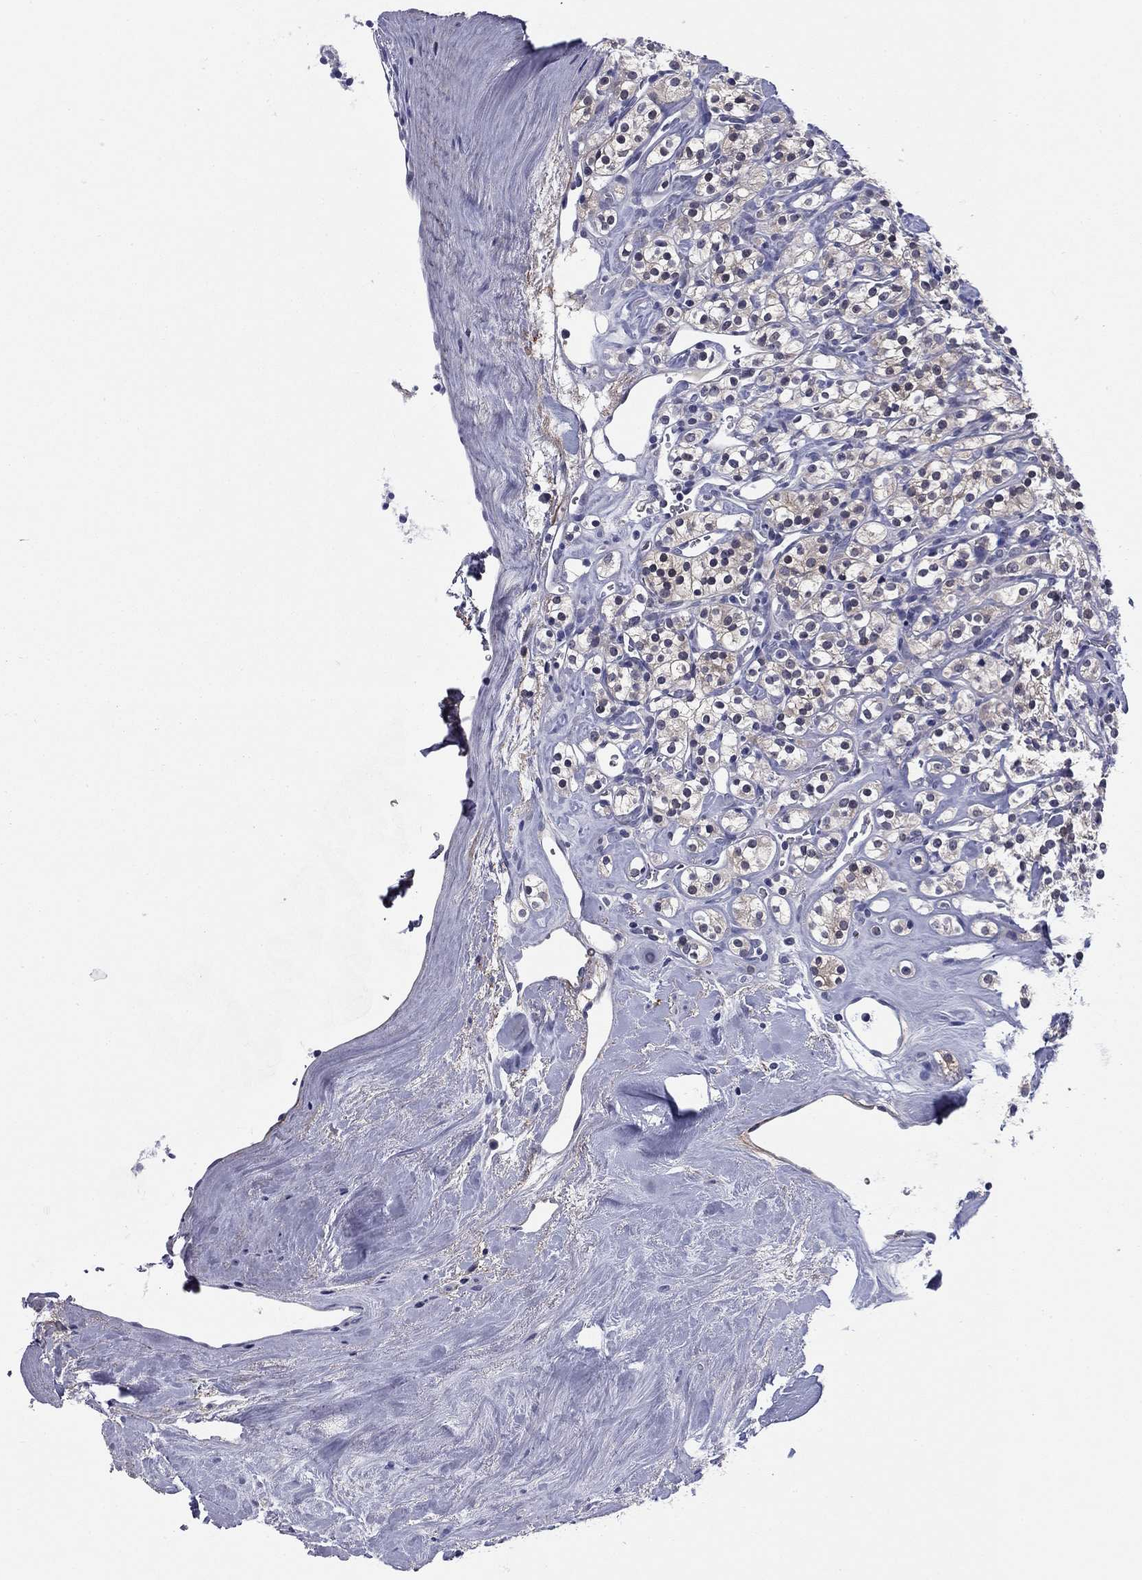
{"staining": {"intensity": "weak", "quantity": "<25%", "location": "cytoplasmic/membranous"}, "tissue": "renal cancer", "cell_type": "Tumor cells", "image_type": "cancer", "snomed": [{"axis": "morphology", "description": "Adenocarcinoma, NOS"}, {"axis": "topography", "description": "Kidney"}], "caption": "Renal adenocarcinoma was stained to show a protein in brown. There is no significant staining in tumor cells.", "gene": "REXO5", "patient": {"sex": "male", "age": 77}}